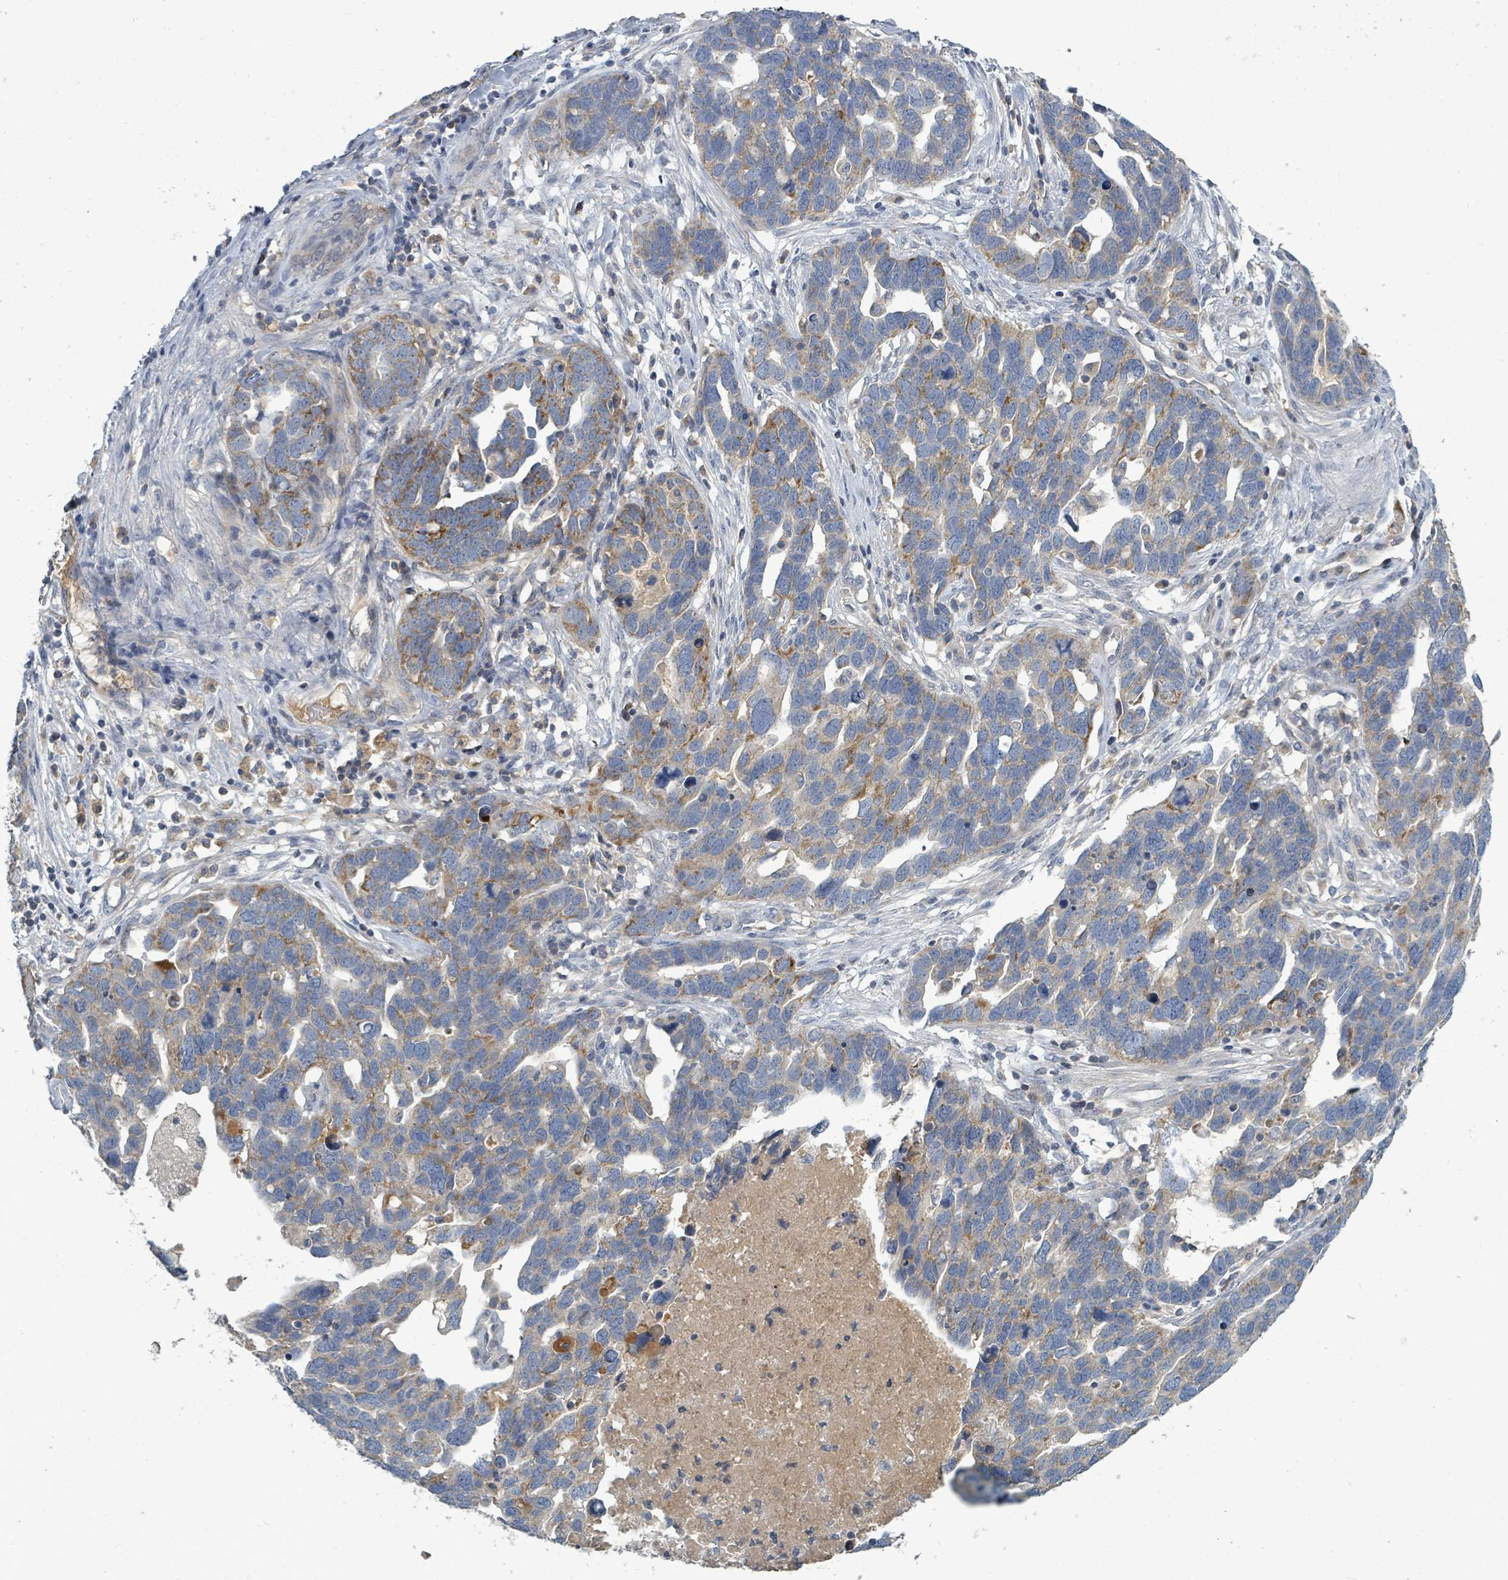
{"staining": {"intensity": "strong", "quantity": "<25%", "location": "cytoplasmic/membranous"}, "tissue": "ovarian cancer", "cell_type": "Tumor cells", "image_type": "cancer", "snomed": [{"axis": "morphology", "description": "Cystadenocarcinoma, serous, NOS"}, {"axis": "topography", "description": "Ovary"}], "caption": "Ovarian serous cystadenocarcinoma stained with a protein marker demonstrates strong staining in tumor cells.", "gene": "SLC25A23", "patient": {"sex": "female", "age": 54}}